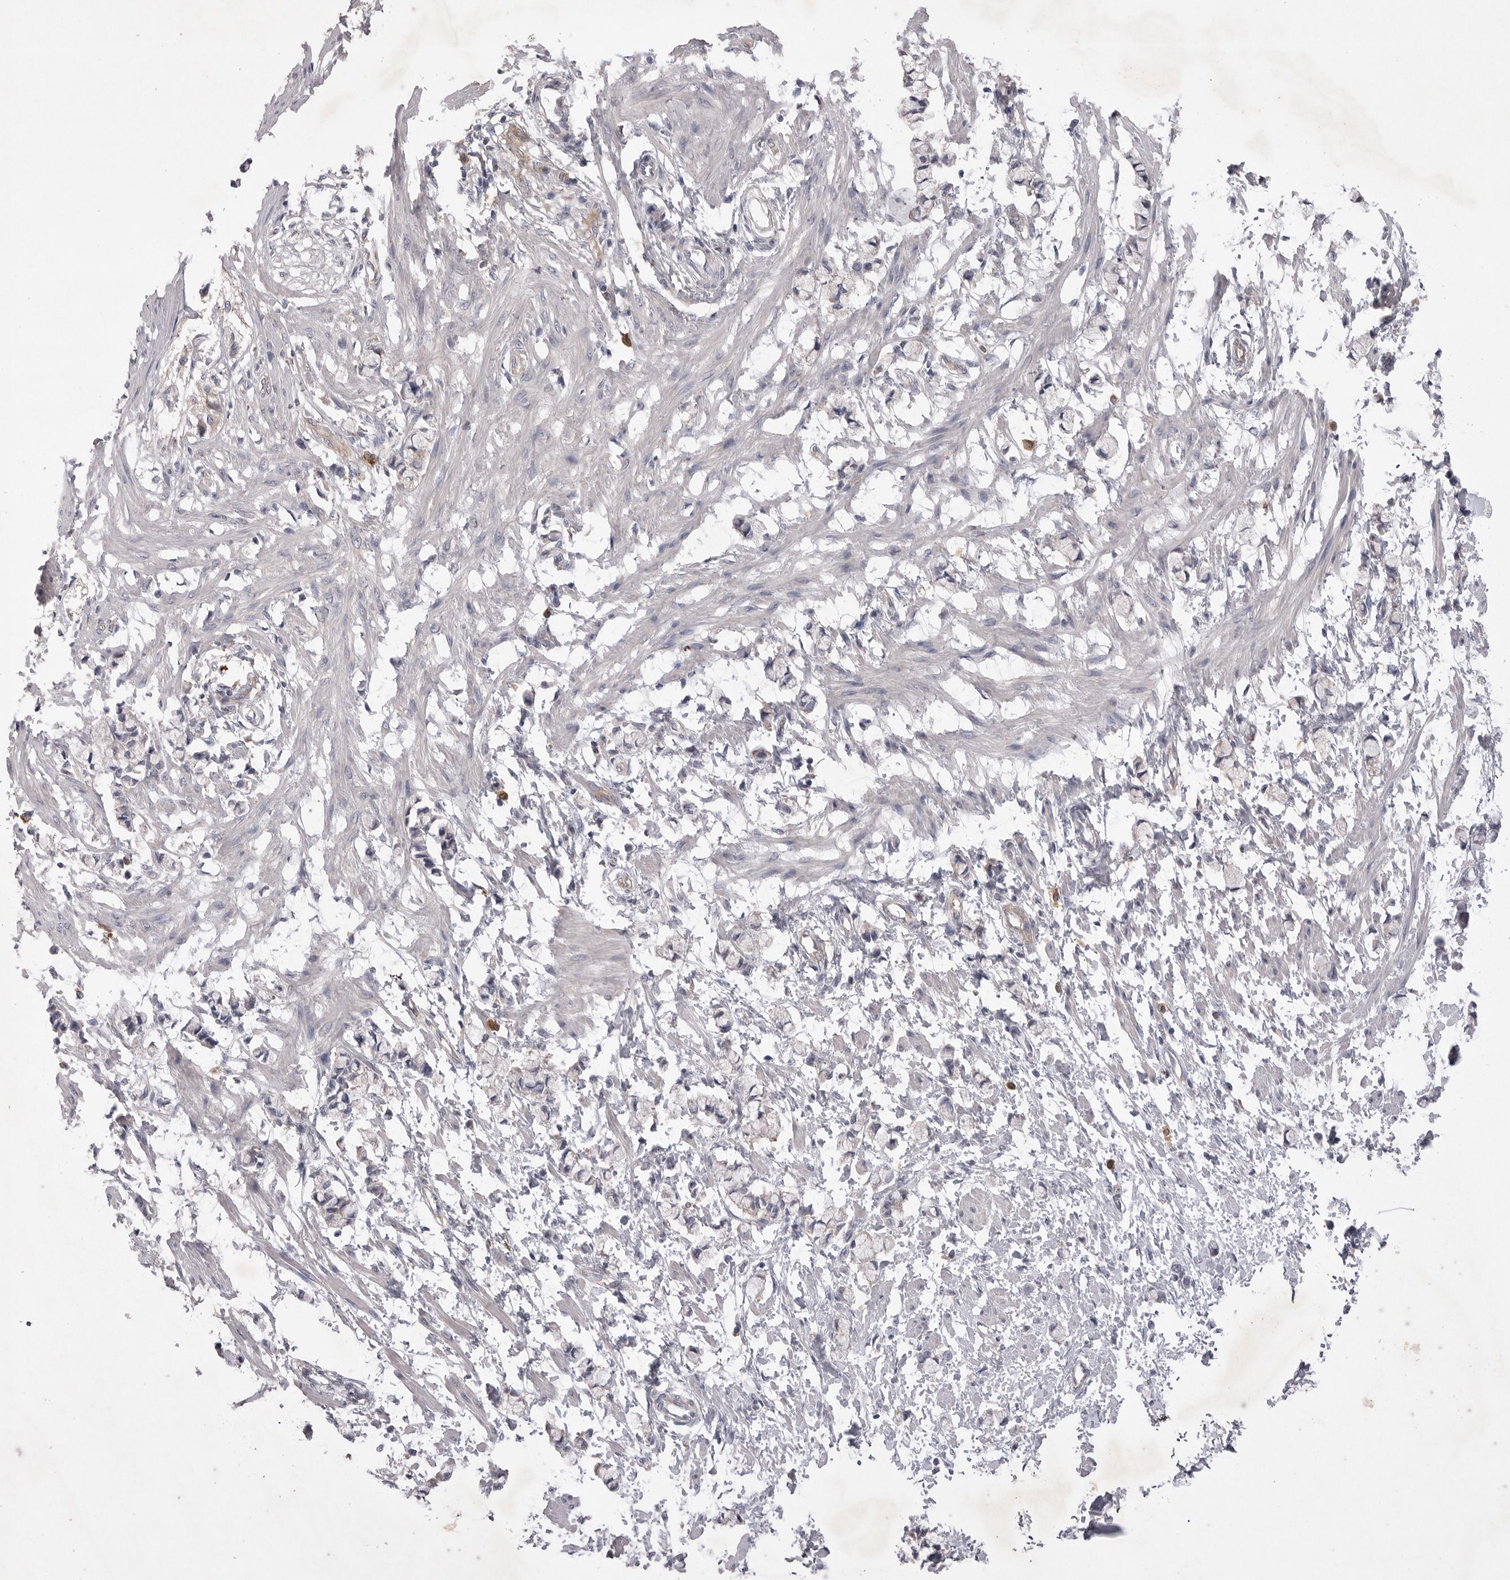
{"staining": {"intensity": "negative", "quantity": "none", "location": "none"}, "tissue": "smooth muscle", "cell_type": "Smooth muscle cells", "image_type": "normal", "snomed": [{"axis": "morphology", "description": "Normal tissue, NOS"}, {"axis": "morphology", "description": "Adenocarcinoma, NOS"}, {"axis": "topography", "description": "Smooth muscle"}, {"axis": "topography", "description": "Colon"}], "caption": "Immunohistochemistry of normal human smooth muscle reveals no staining in smooth muscle cells. (Immunohistochemistry (ihc), brightfield microscopy, high magnification).", "gene": "VAC14", "patient": {"sex": "male", "age": 14}}